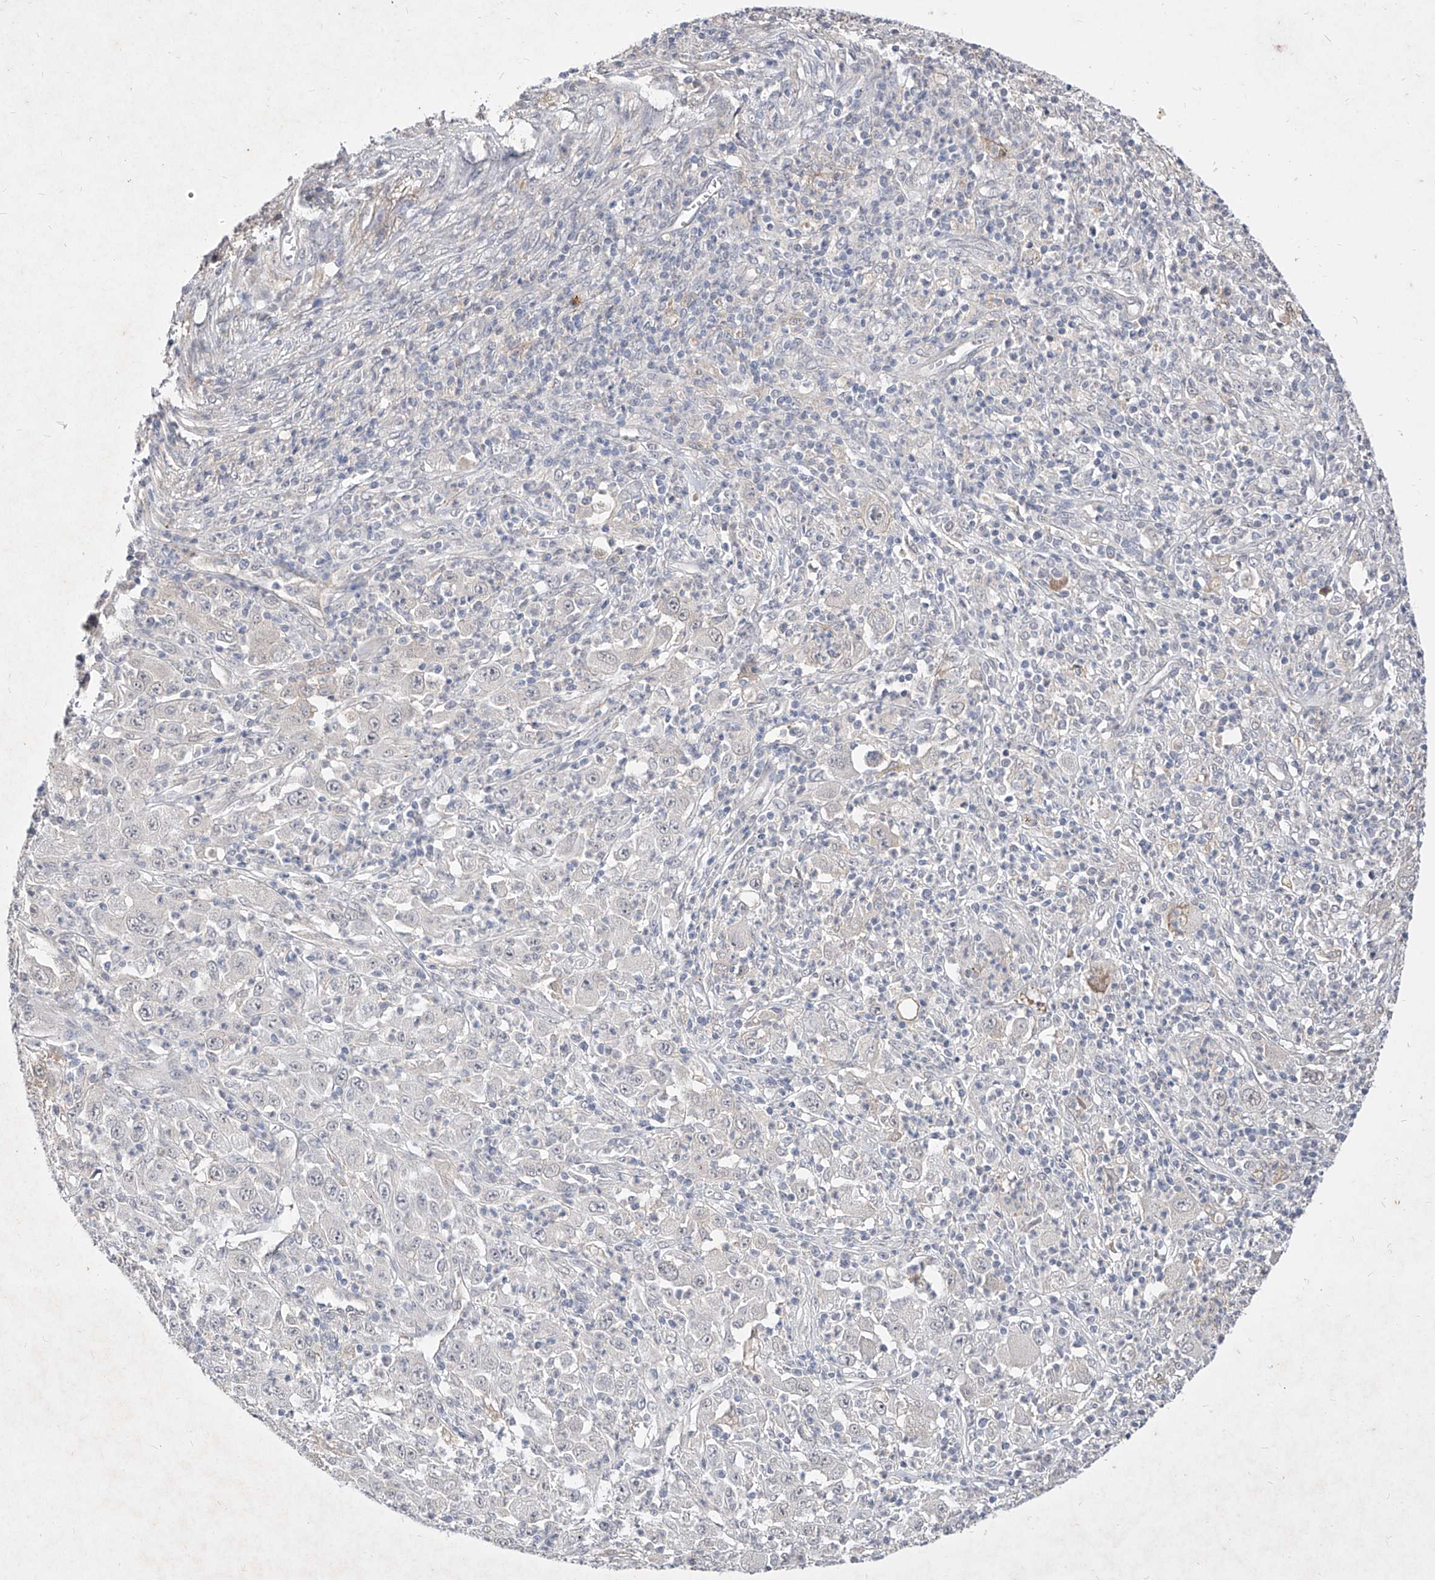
{"staining": {"intensity": "negative", "quantity": "none", "location": "none"}, "tissue": "melanoma", "cell_type": "Tumor cells", "image_type": "cancer", "snomed": [{"axis": "morphology", "description": "Malignant melanoma, Metastatic site"}, {"axis": "topography", "description": "Skin"}], "caption": "This histopathology image is of malignant melanoma (metastatic site) stained with IHC to label a protein in brown with the nuclei are counter-stained blue. There is no positivity in tumor cells. (DAB IHC, high magnification).", "gene": "C4A", "patient": {"sex": "female", "age": 56}}